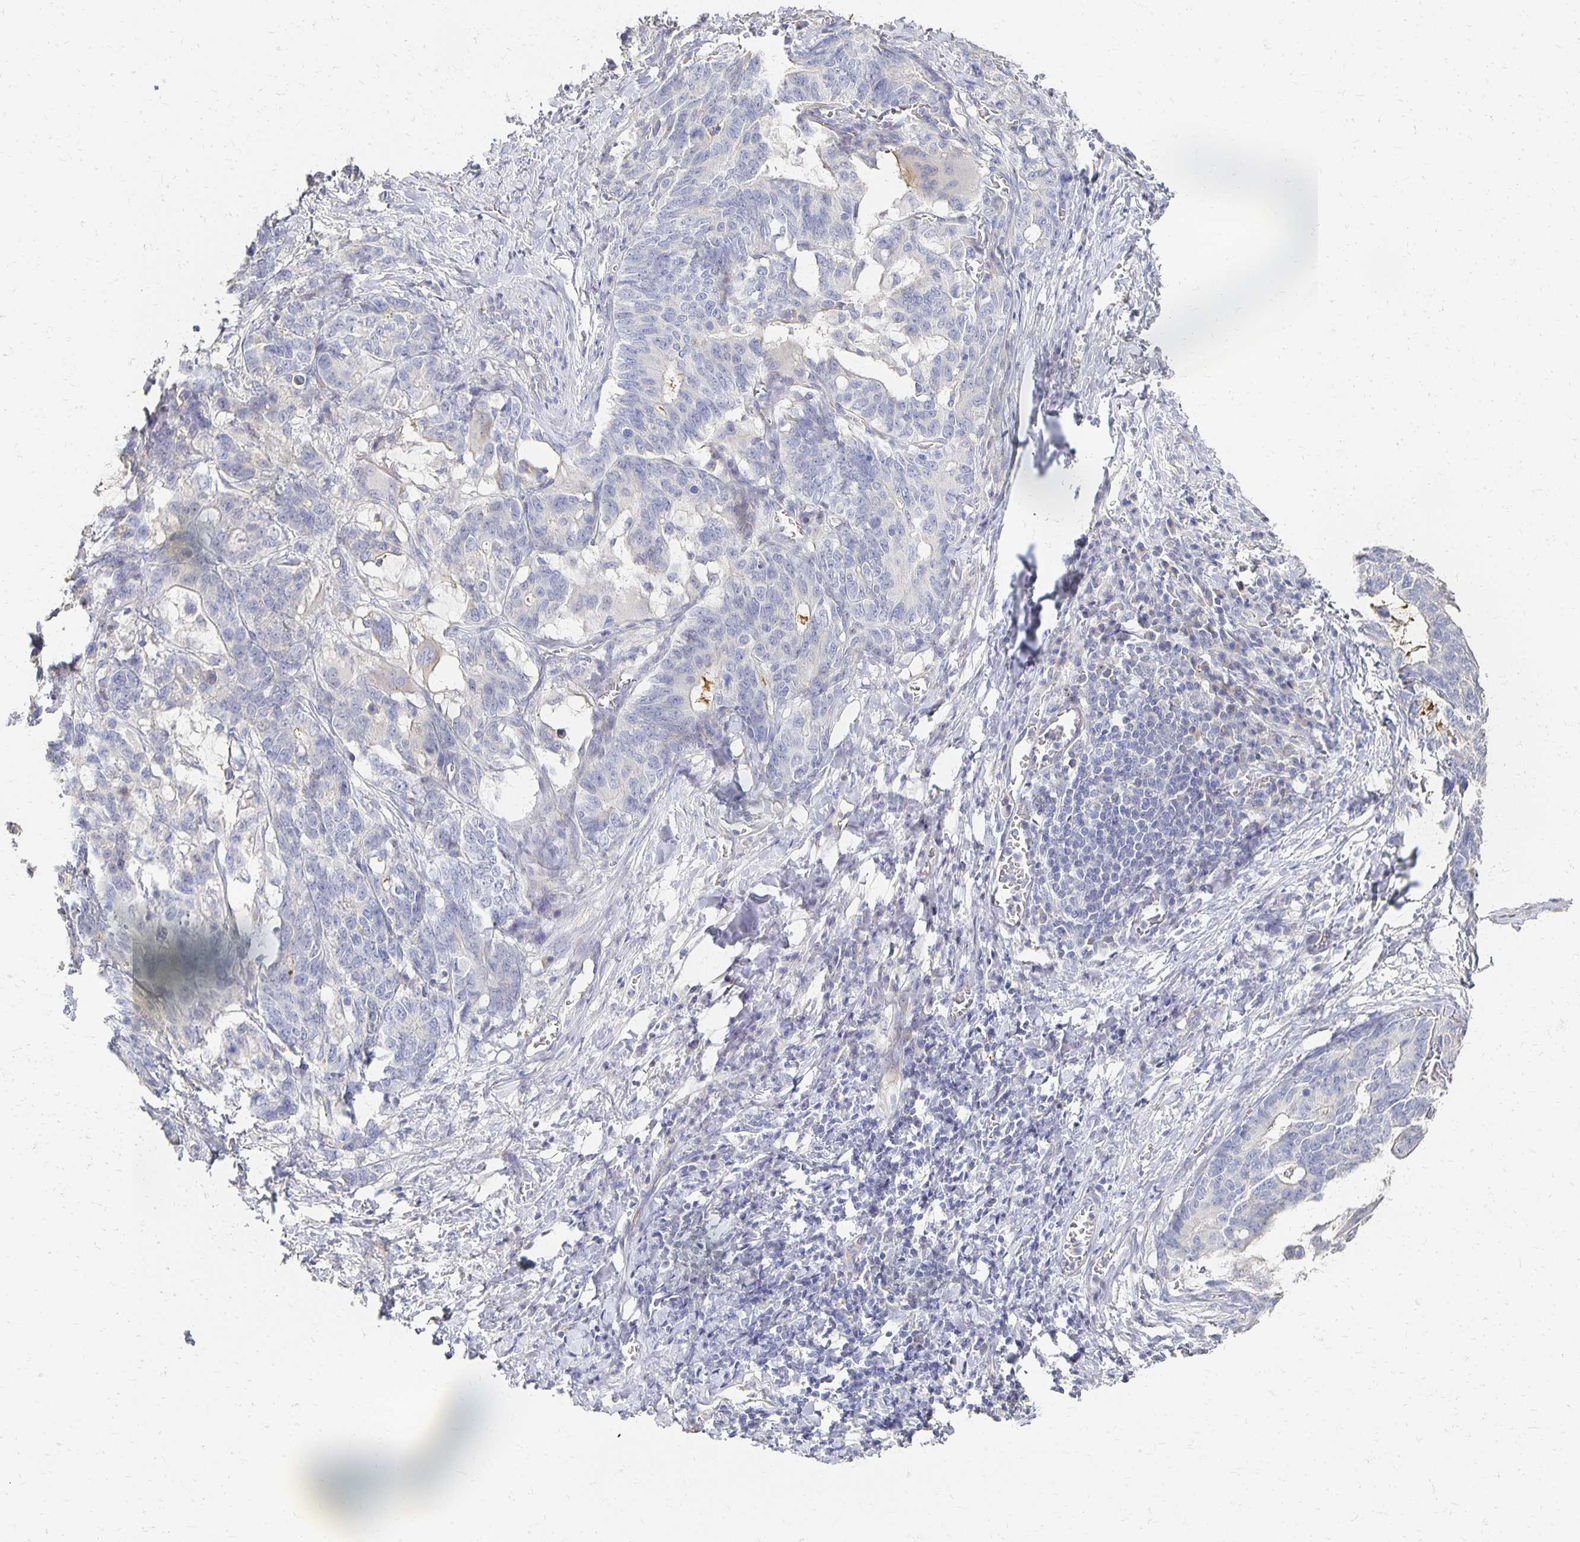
{"staining": {"intensity": "negative", "quantity": "none", "location": "none"}, "tissue": "stomach cancer", "cell_type": "Tumor cells", "image_type": "cancer", "snomed": [{"axis": "morphology", "description": "Normal tissue, NOS"}, {"axis": "morphology", "description": "Adenocarcinoma, NOS"}, {"axis": "topography", "description": "Stomach"}], "caption": "Tumor cells show no significant expression in stomach adenocarcinoma.", "gene": "CST6", "patient": {"sex": "female", "age": 64}}